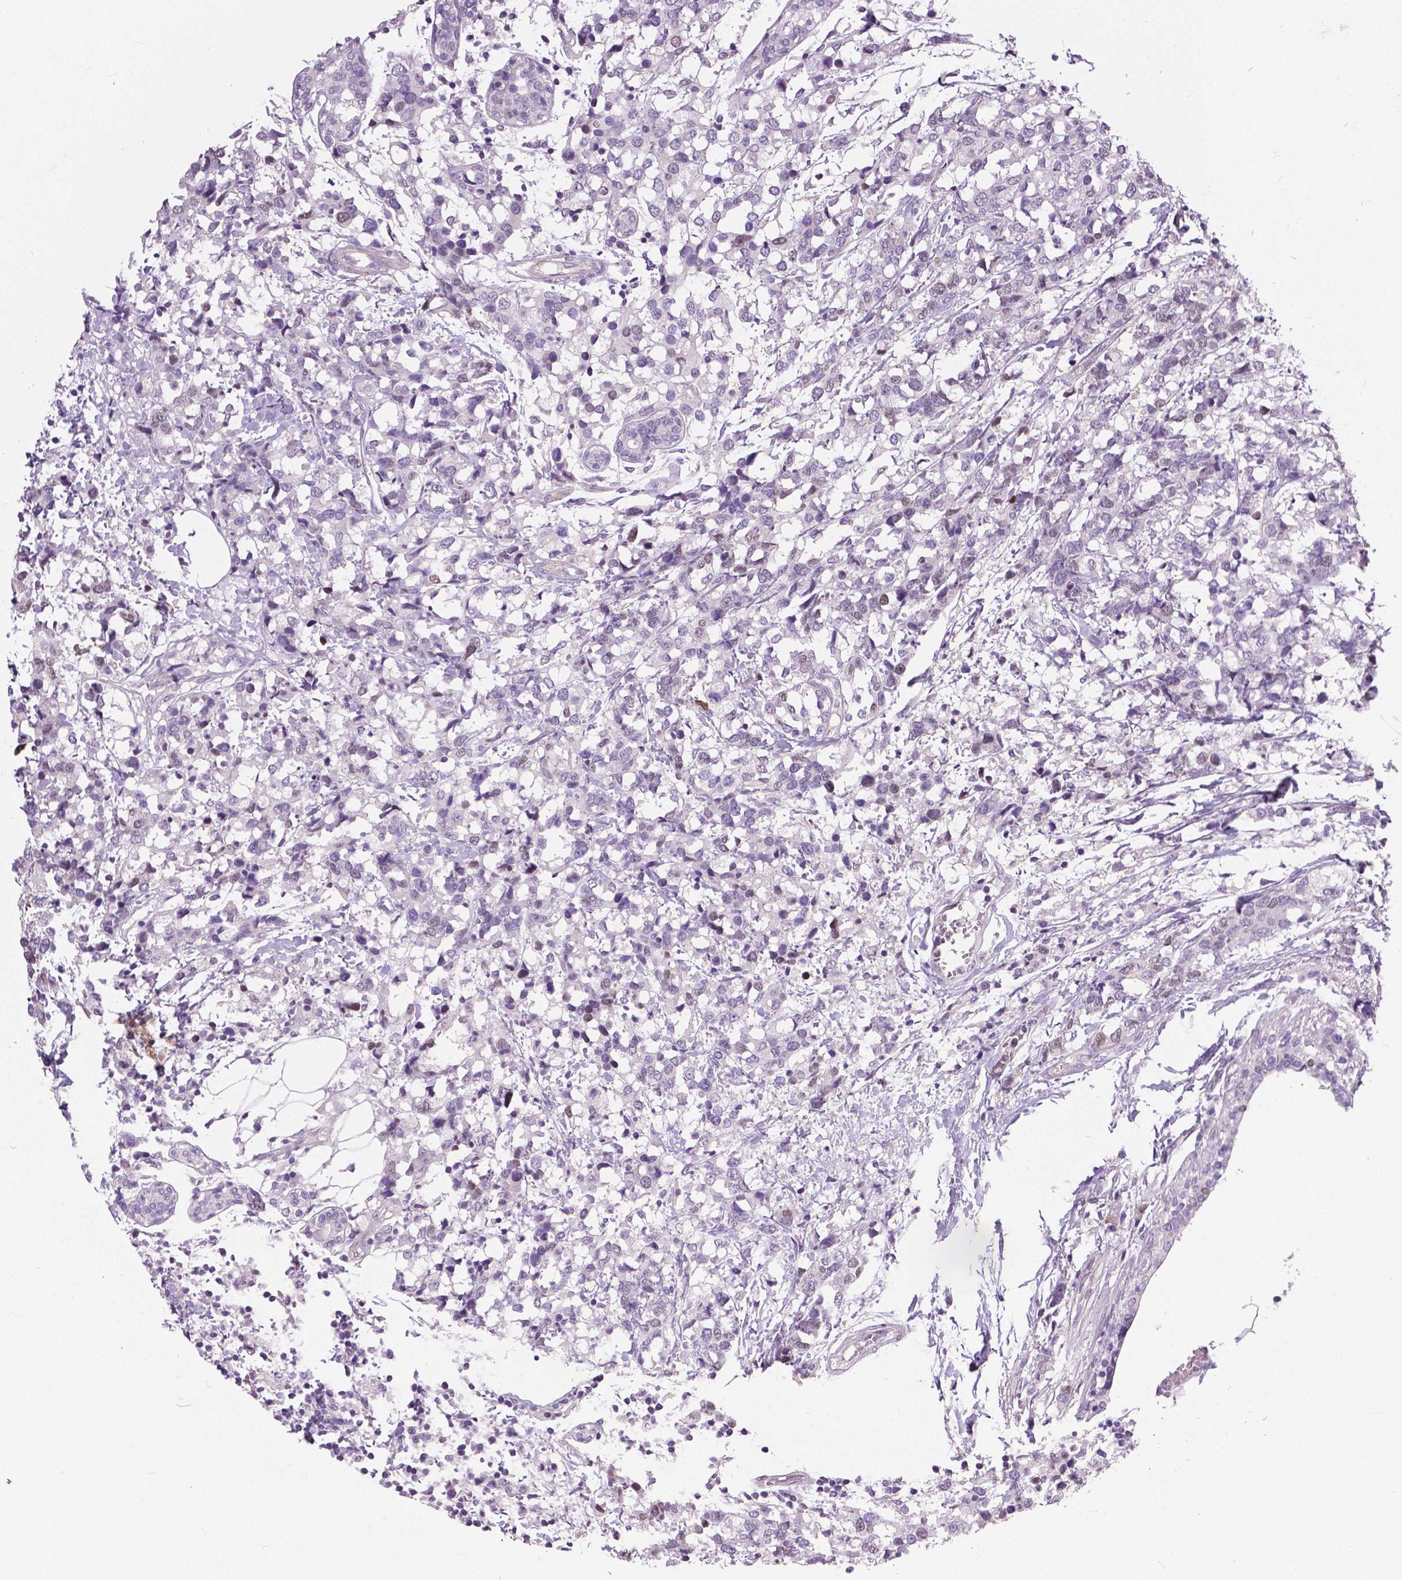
{"staining": {"intensity": "negative", "quantity": "none", "location": "none"}, "tissue": "breast cancer", "cell_type": "Tumor cells", "image_type": "cancer", "snomed": [{"axis": "morphology", "description": "Lobular carcinoma"}, {"axis": "topography", "description": "Breast"}], "caption": "Immunohistochemical staining of lobular carcinoma (breast) shows no significant positivity in tumor cells. The staining was performed using DAB to visualize the protein expression in brown, while the nuclei were stained in blue with hematoxylin (Magnification: 20x).", "gene": "FOXA1", "patient": {"sex": "female", "age": 59}}